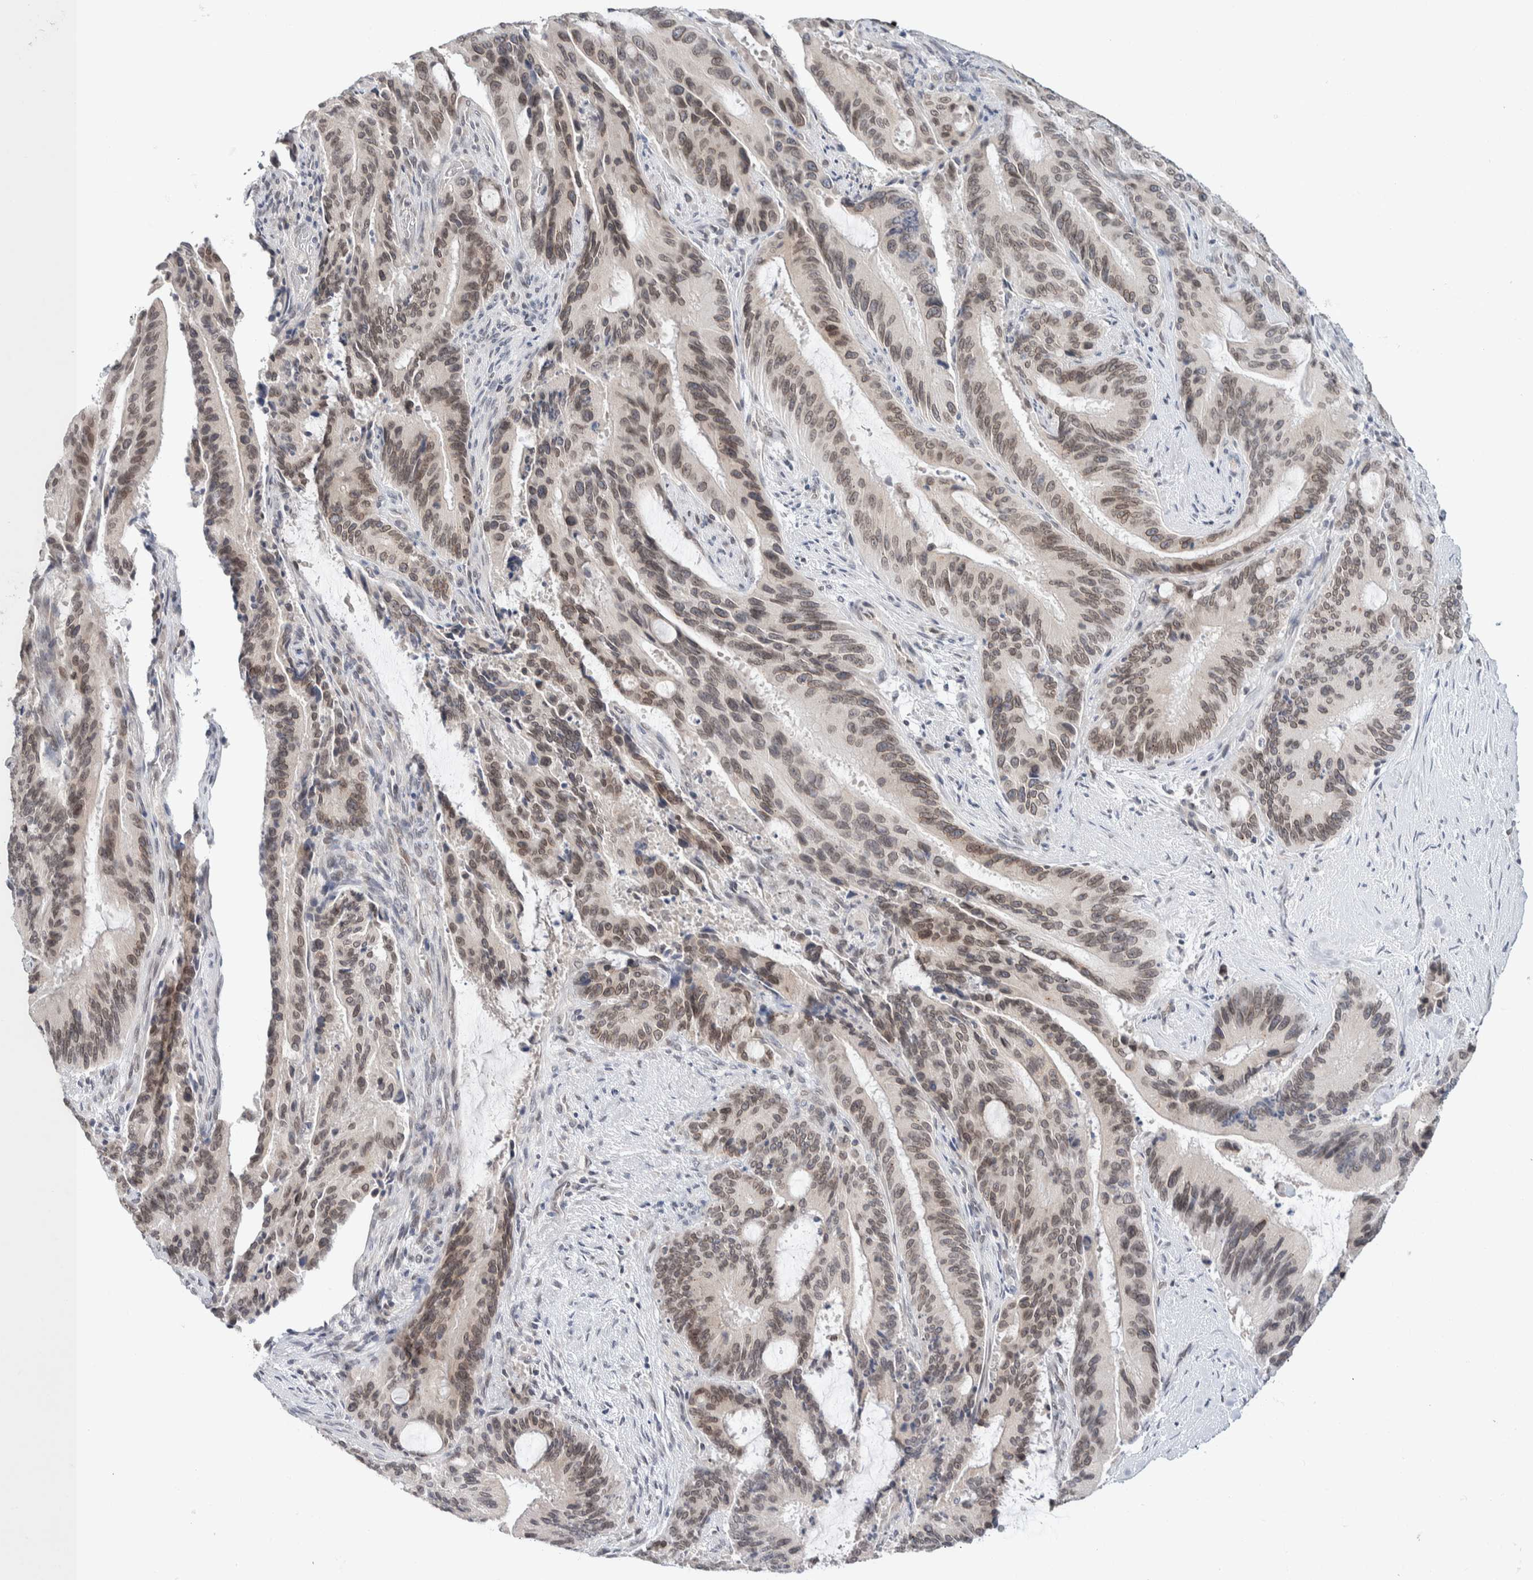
{"staining": {"intensity": "weak", "quantity": ">75%", "location": "nuclear"}, "tissue": "liver cancer", "cell_type": "Tumor cells", "image_type": "cancer", "snomed": [{"axis": "morphology", "description": "Normal tissue, NOS"}, {"axis": "morphology", "description": "Cholangiocarcinoma"}, {"axis": "topography", "description": "Liver"}, {"axis": "topography", "description": "Peripheral nerve tissue"}], "caption": "Liver cancer (cholangiocarcinoma) stained for a protein displays weak nuclear positivity in tumor cells.", "gene": "CRAT", "patient": {"sex": "female", "age": 73}}